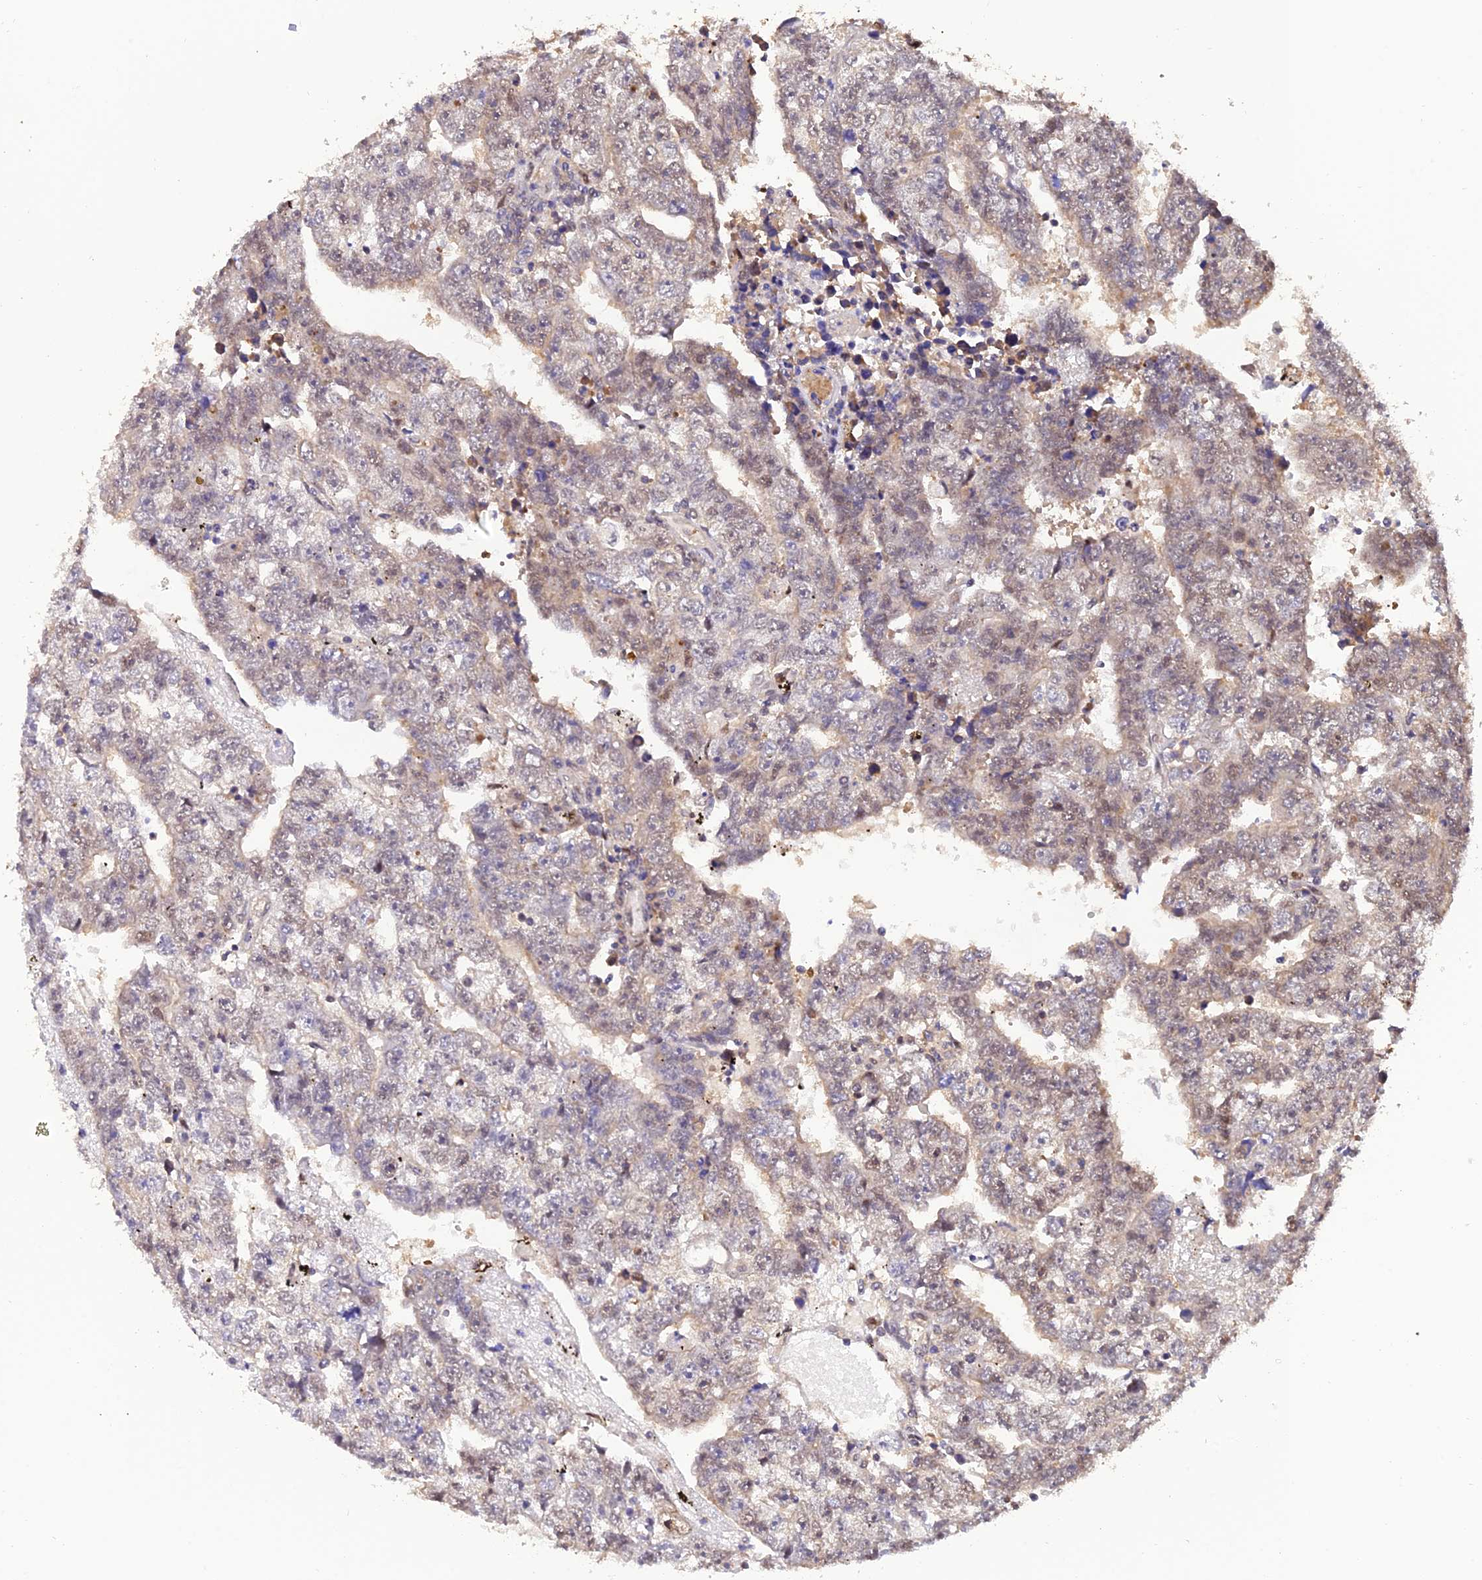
{"staining": {"intensity": "negative", "quantity": "none", "location": "none"}, "tissue": "testis cancer", "cell_type": "Tumor cells", "image_type": "cancer", "snomed": [{"axis": "morphology", "description": "Carcinoma, Embryonal, NOS"}, {"axis": "topography", "description": "Testis"}], "caption": "This is an immunohistochemistry (IHC) micrograph of testis embryonal carcinoma. There is no staining in tumor cells.", "gene": "PSMB3", "patient": {"sex": "male", "age": 25}}